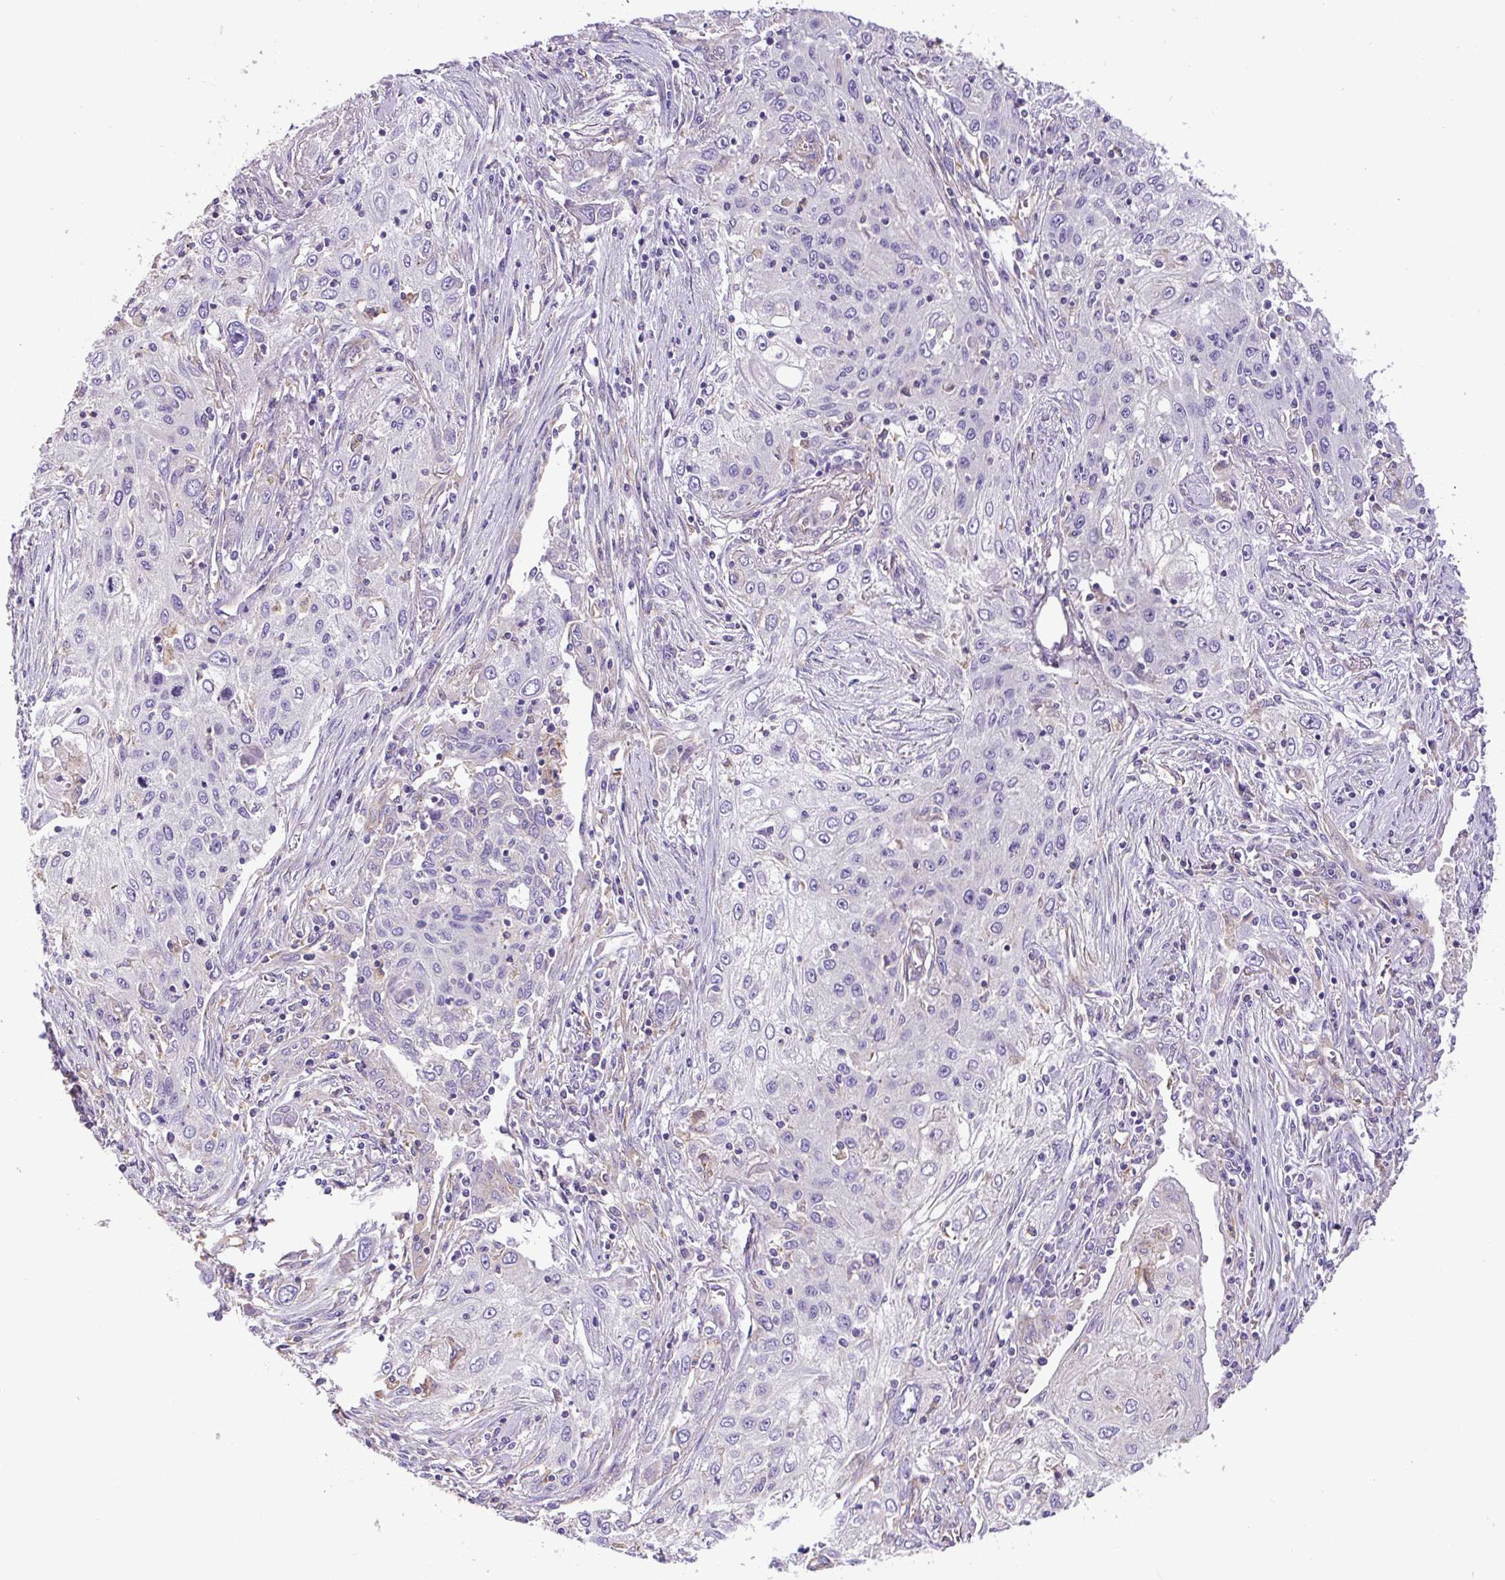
{"staining": {"intensity": "negative", "quantity": "none", "location": "none"}, "tissue": "lung cancer", "cell_type": "Tumor cells", "image_type": "cancer", "snomed": [{"axis": "morphology", "description": "Squamous cell carcinoma, NOS"}, {"axis": "topography", "description": "Lung"}], "caption": "Immunohistochemistry photomicrograph of lung squamous cell carcinoma stained for a protein (brown), which displays no staining in tumor cells. (Immunohistochemistry, brightfield microscopy, high magnification).", "gene": "DCTN1", "patient": {"sex": "female", "age": 69}}